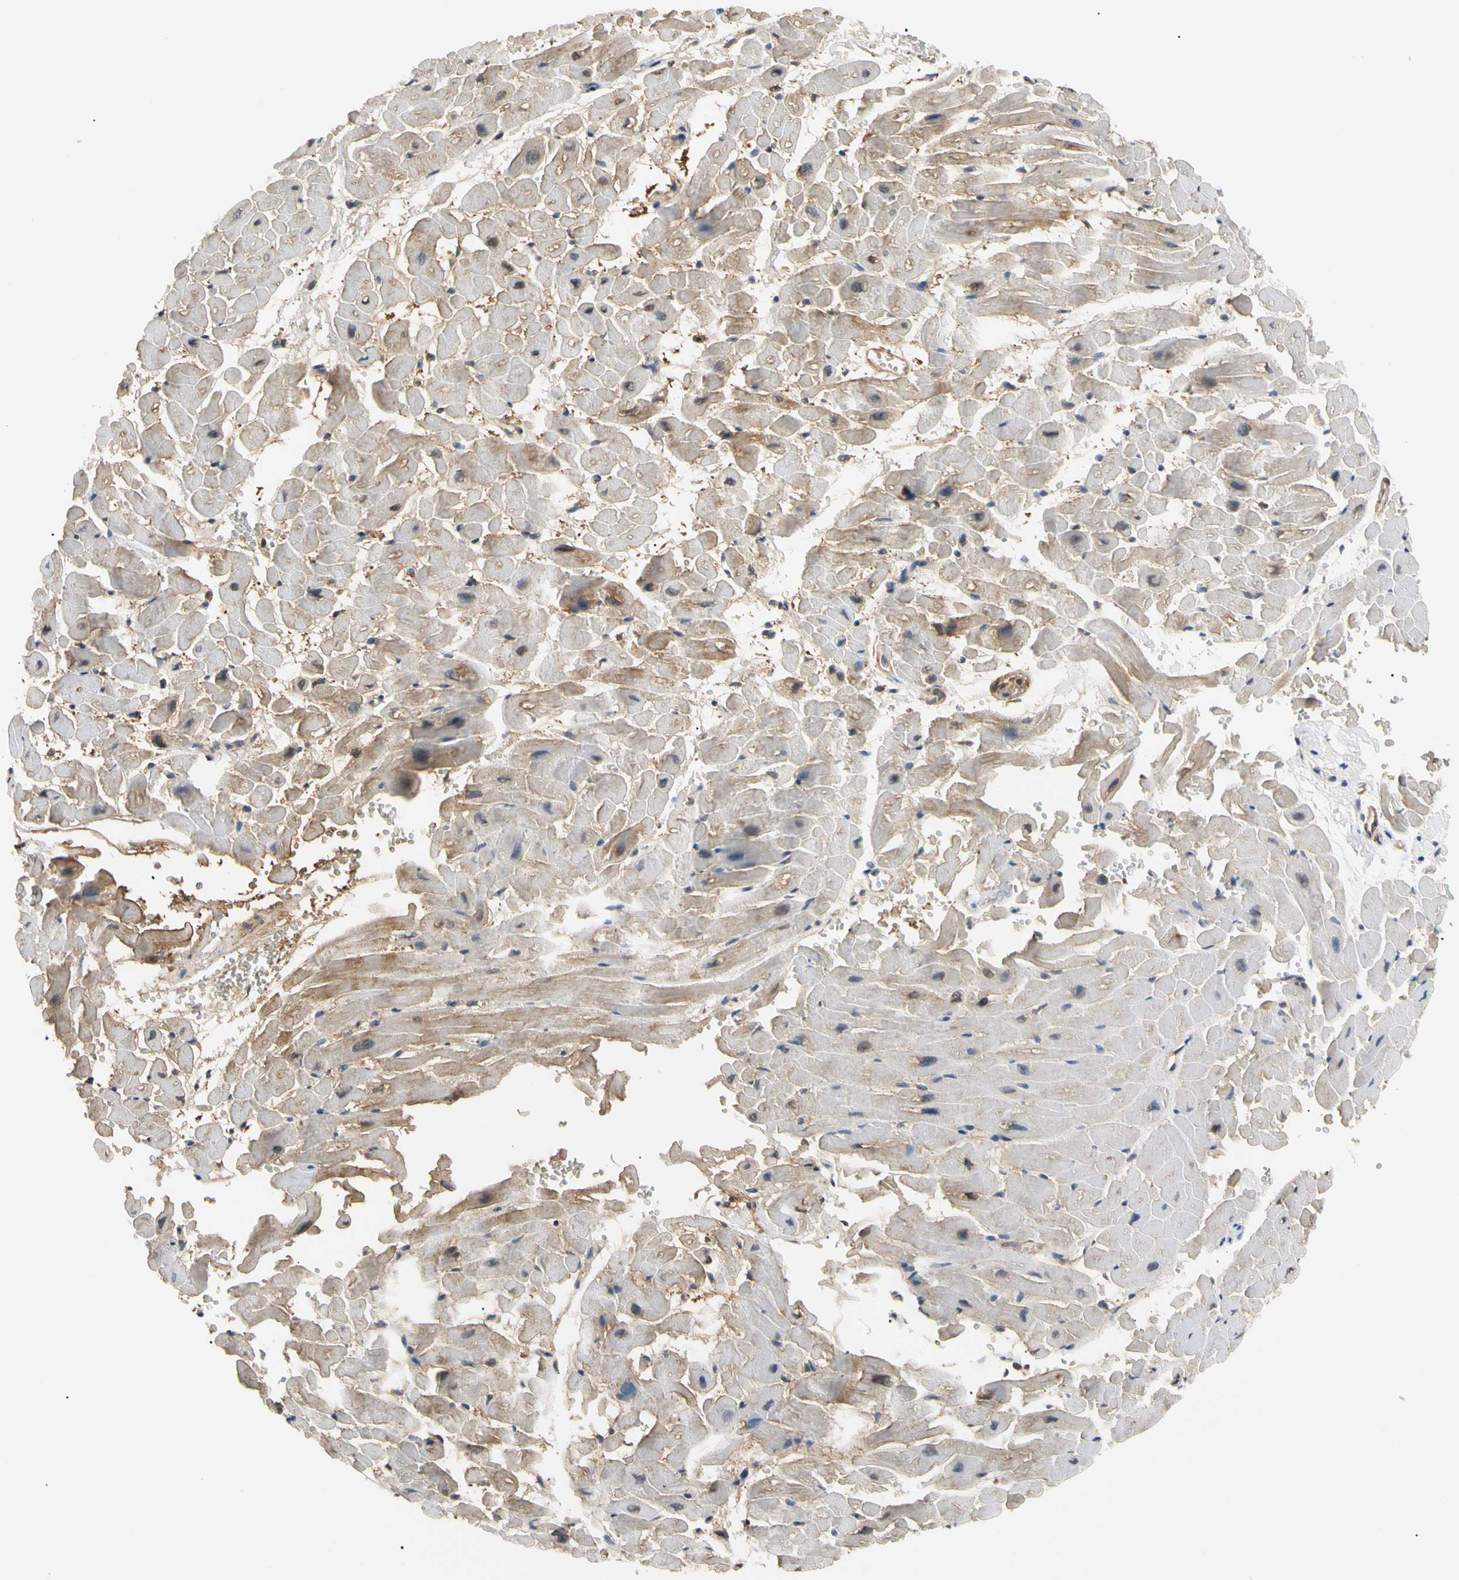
{"staining": {"intensity": "moderate", "quantity": "25%-75%", "location": "cytoplasmic/membranous,nuclear"}, "tissue": "heart muscle", "cell_type": "Cardiomyocytes", "image_type": "normal", "snomed": [{"axis": "morphology", "description": "Normal tissue, NOS"}, {"axis": "topography", "description": "Heart"}], "caption": "Cardiomyocytes exhibit medium levels of moderate cytoplasmic/membranous,nuclear staining in approximately 25%-75% of cells in unremarkable heart muscle.", "gene": "SEC23B", "patient": {"sex": "male", "age": 45}}